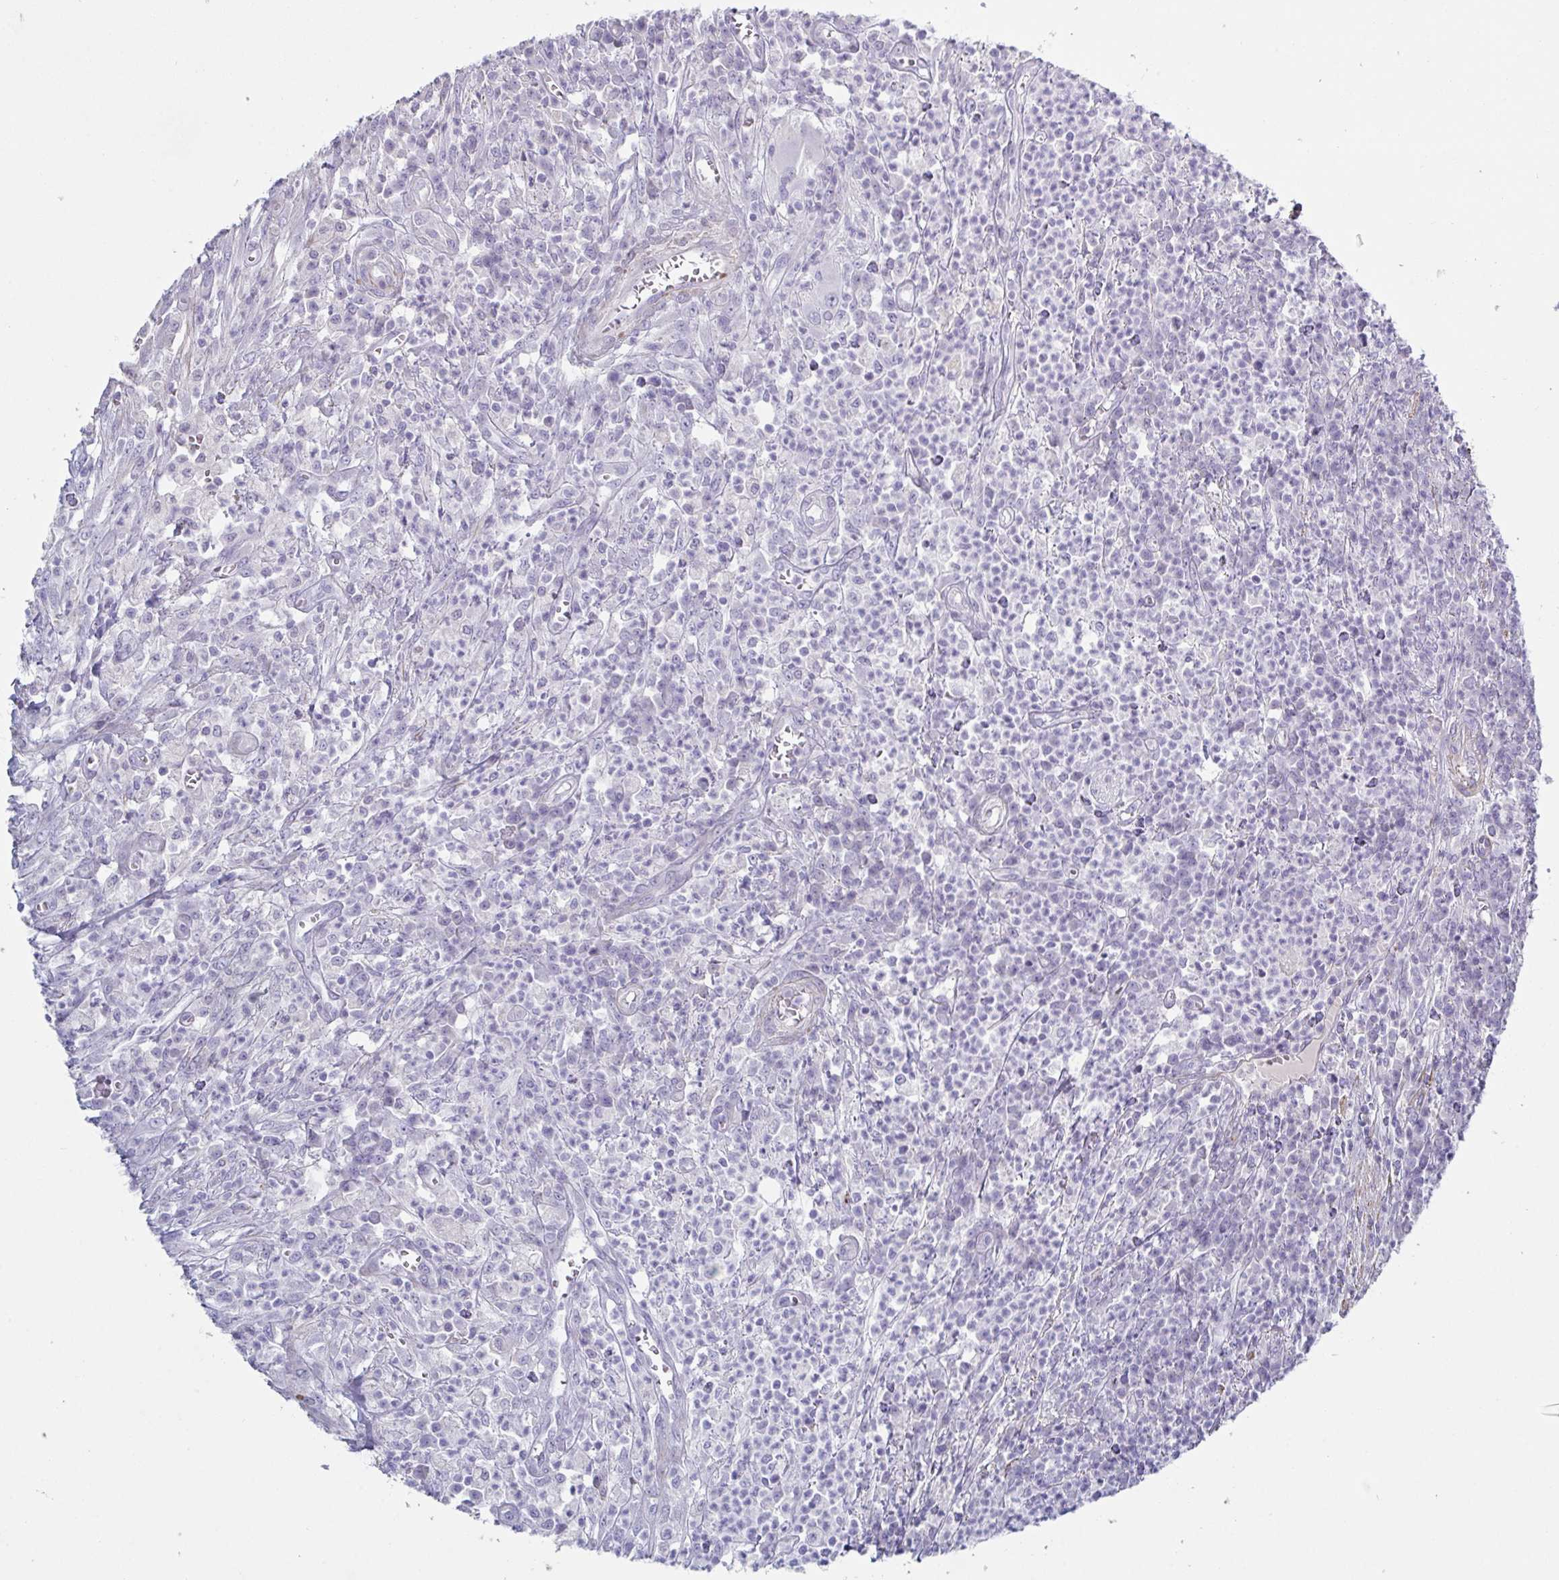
{"staining": {"intensity": "negative", "quantity": "none", "location": "none"}, "tissue": "colorectal cancer", "cell_type": "Tumor cells", "image_type": "cancer", "snomed": [{"axis": "morphology", "description": "Adenocarcinoma, NOS"}, {"axis": "topography", "description": "Colon"}], "caption": "IHC micrograph of neoplastic tissue: colorectal cancer stained with DAB (3,3'-diaminobenzidine) reveals no significant protein positivity in tumor cells. Nuclei are stained in blue.", "gene": "OR5P3", "patient": {"sex": "male", "age": 65}}